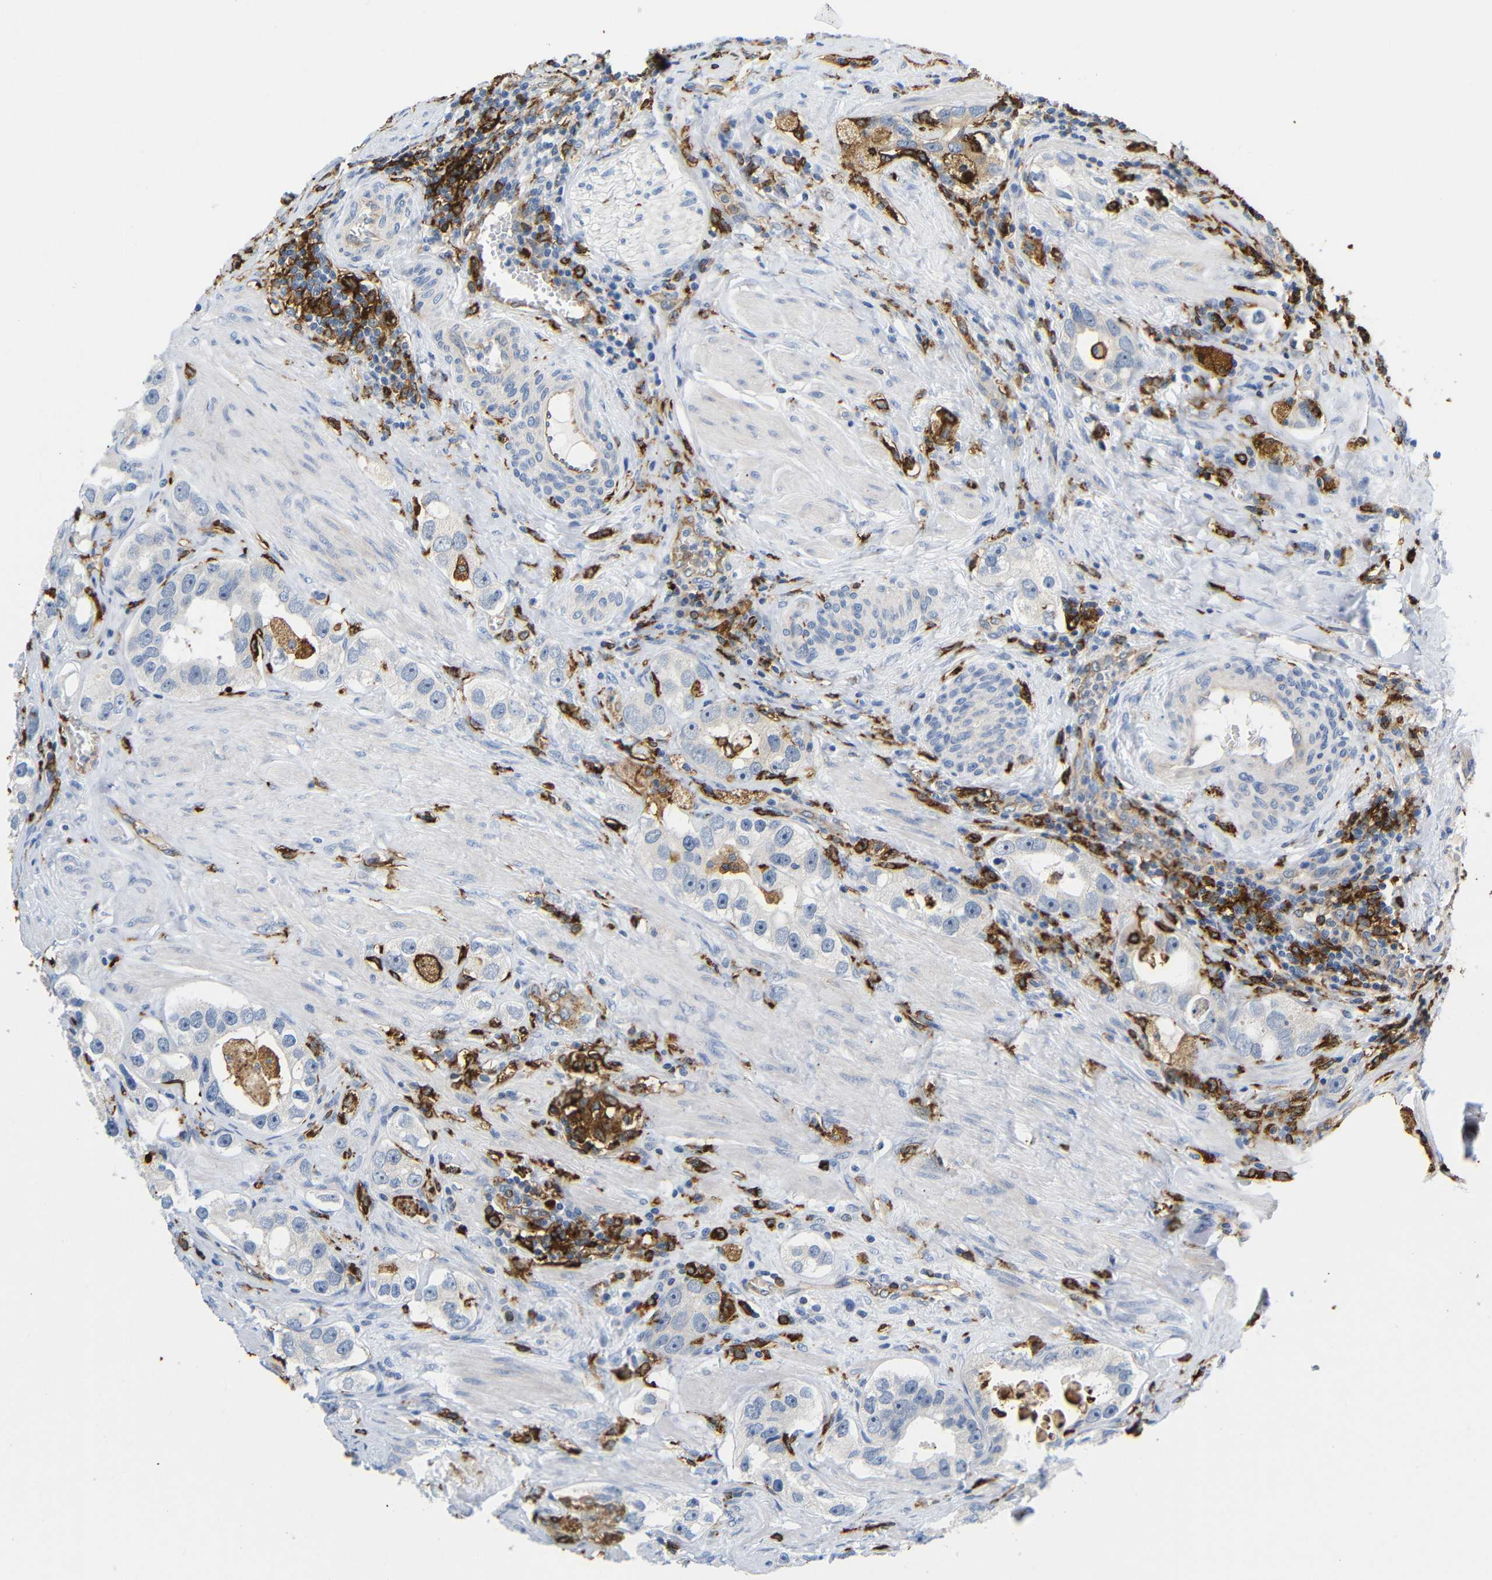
{"staining": {"intensity": "negative", "quantity": "none", "location": "none"}, "tissue": "prostate cancer", "cell_type": "Tumor cells", "image_type": "cancer", "snomed": [{"axis": "morphology", "description": "Adenocarcinoma, High grade"}, {"axis": "topography", "description": "Prostate"}], "caption": "A histopathology image of human prostate high-grade adenocarcinoma is negative for staining in tumor cells.", "gene": "HLA-DQB1", "patient": {"sex": "male", "age": 63}}